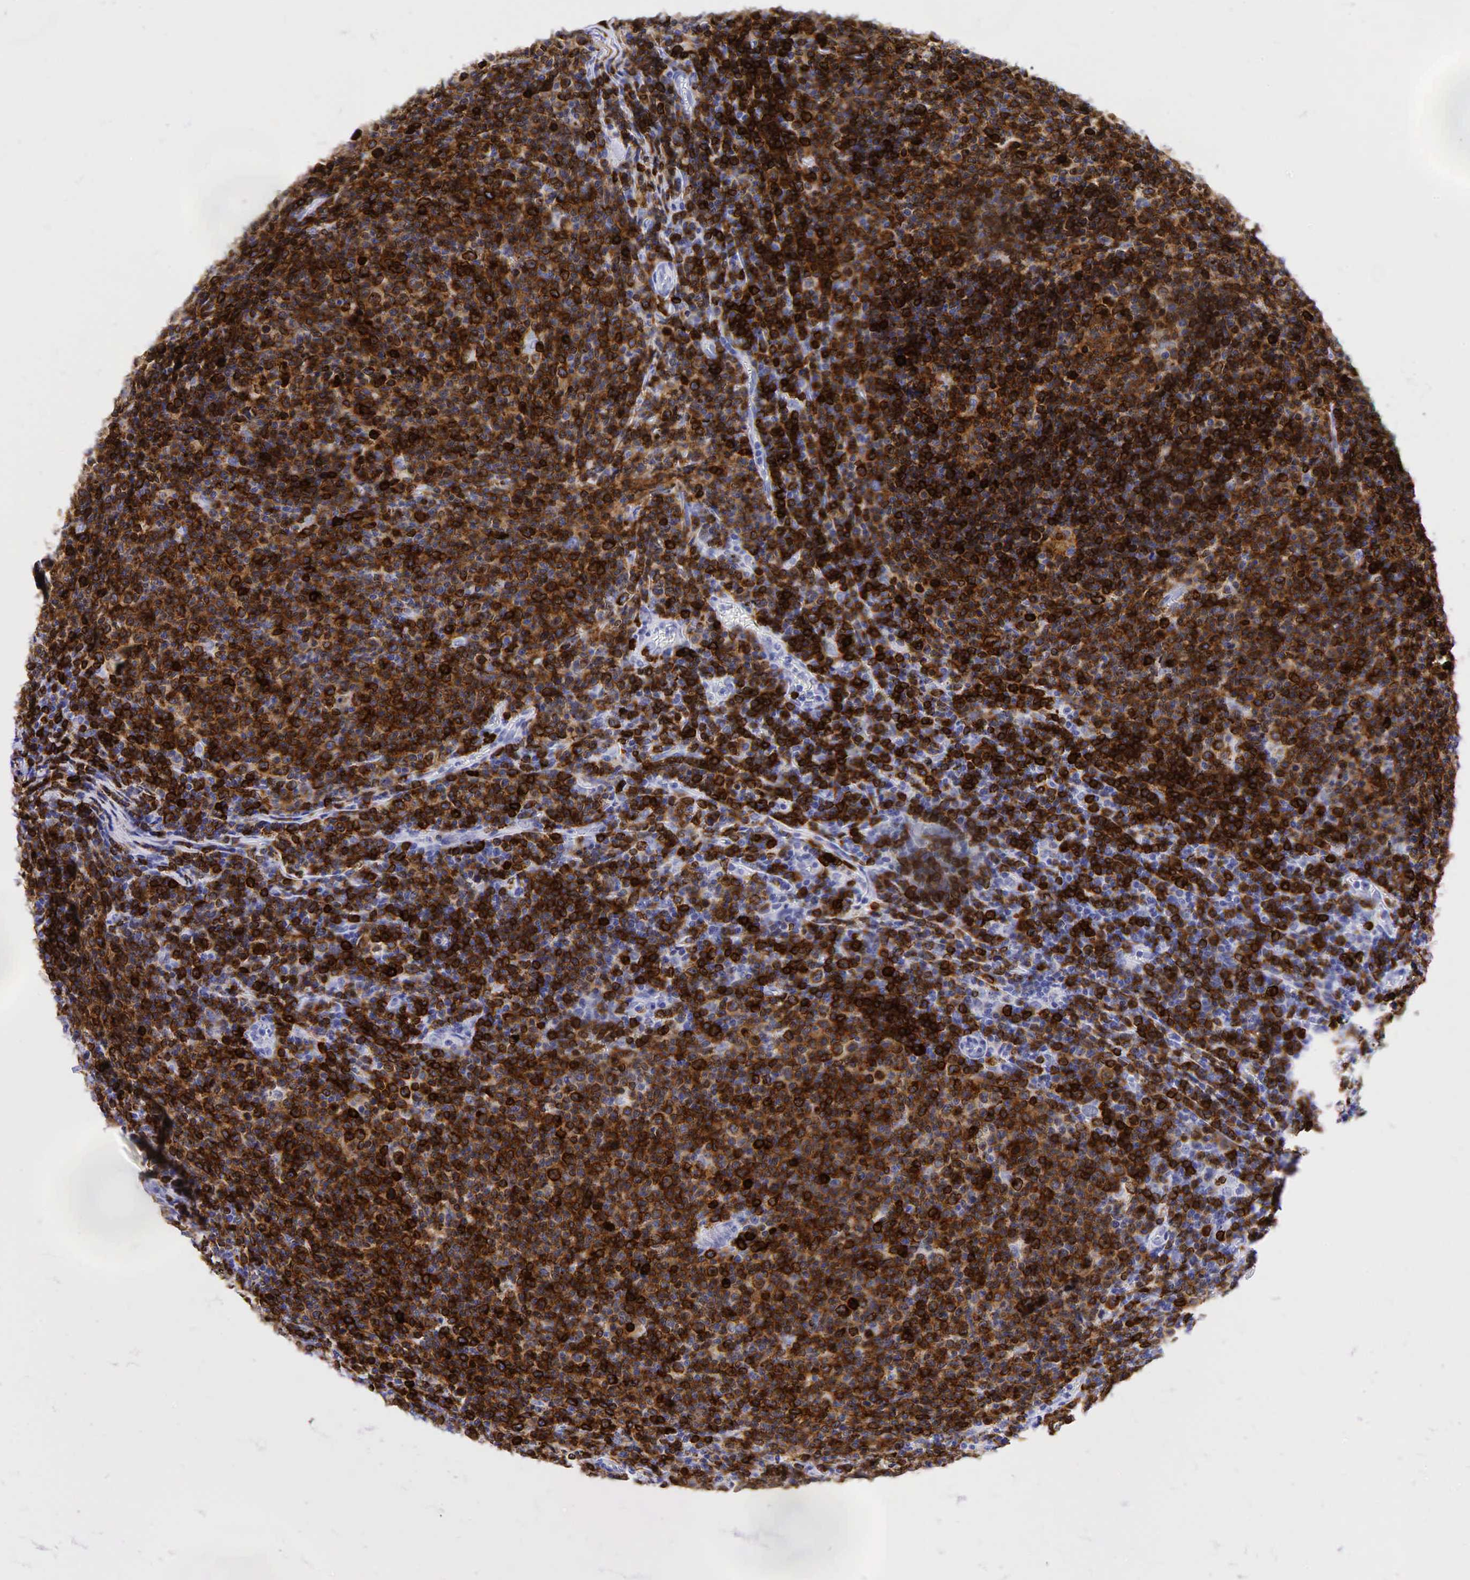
{"staining": {"intensity": "strong", "quantity": ">75%", "location": "cytoplasmic/membranous"}, "tissue": "lymphoma", "cell_type": "Tumor cells", "image_type": "cancer", "snomed": [{"axis": "morphology", "description": "Malignant lymphoma, non-Hodgkin's type, Low grade"}, {"axis": "topography", "description": "Lymph node"}], "caption": "An image of malignant lymphoma, non-Hodgkin's type (low-grade) stained for a protein demonstrates strong cytoplasmic/membranous brown staining in tumor cells. (Brightfield microscopy of DAB IHC at high magnification).", "gene": "CD79A", "patient": {"sex": "male", "age": 74}}